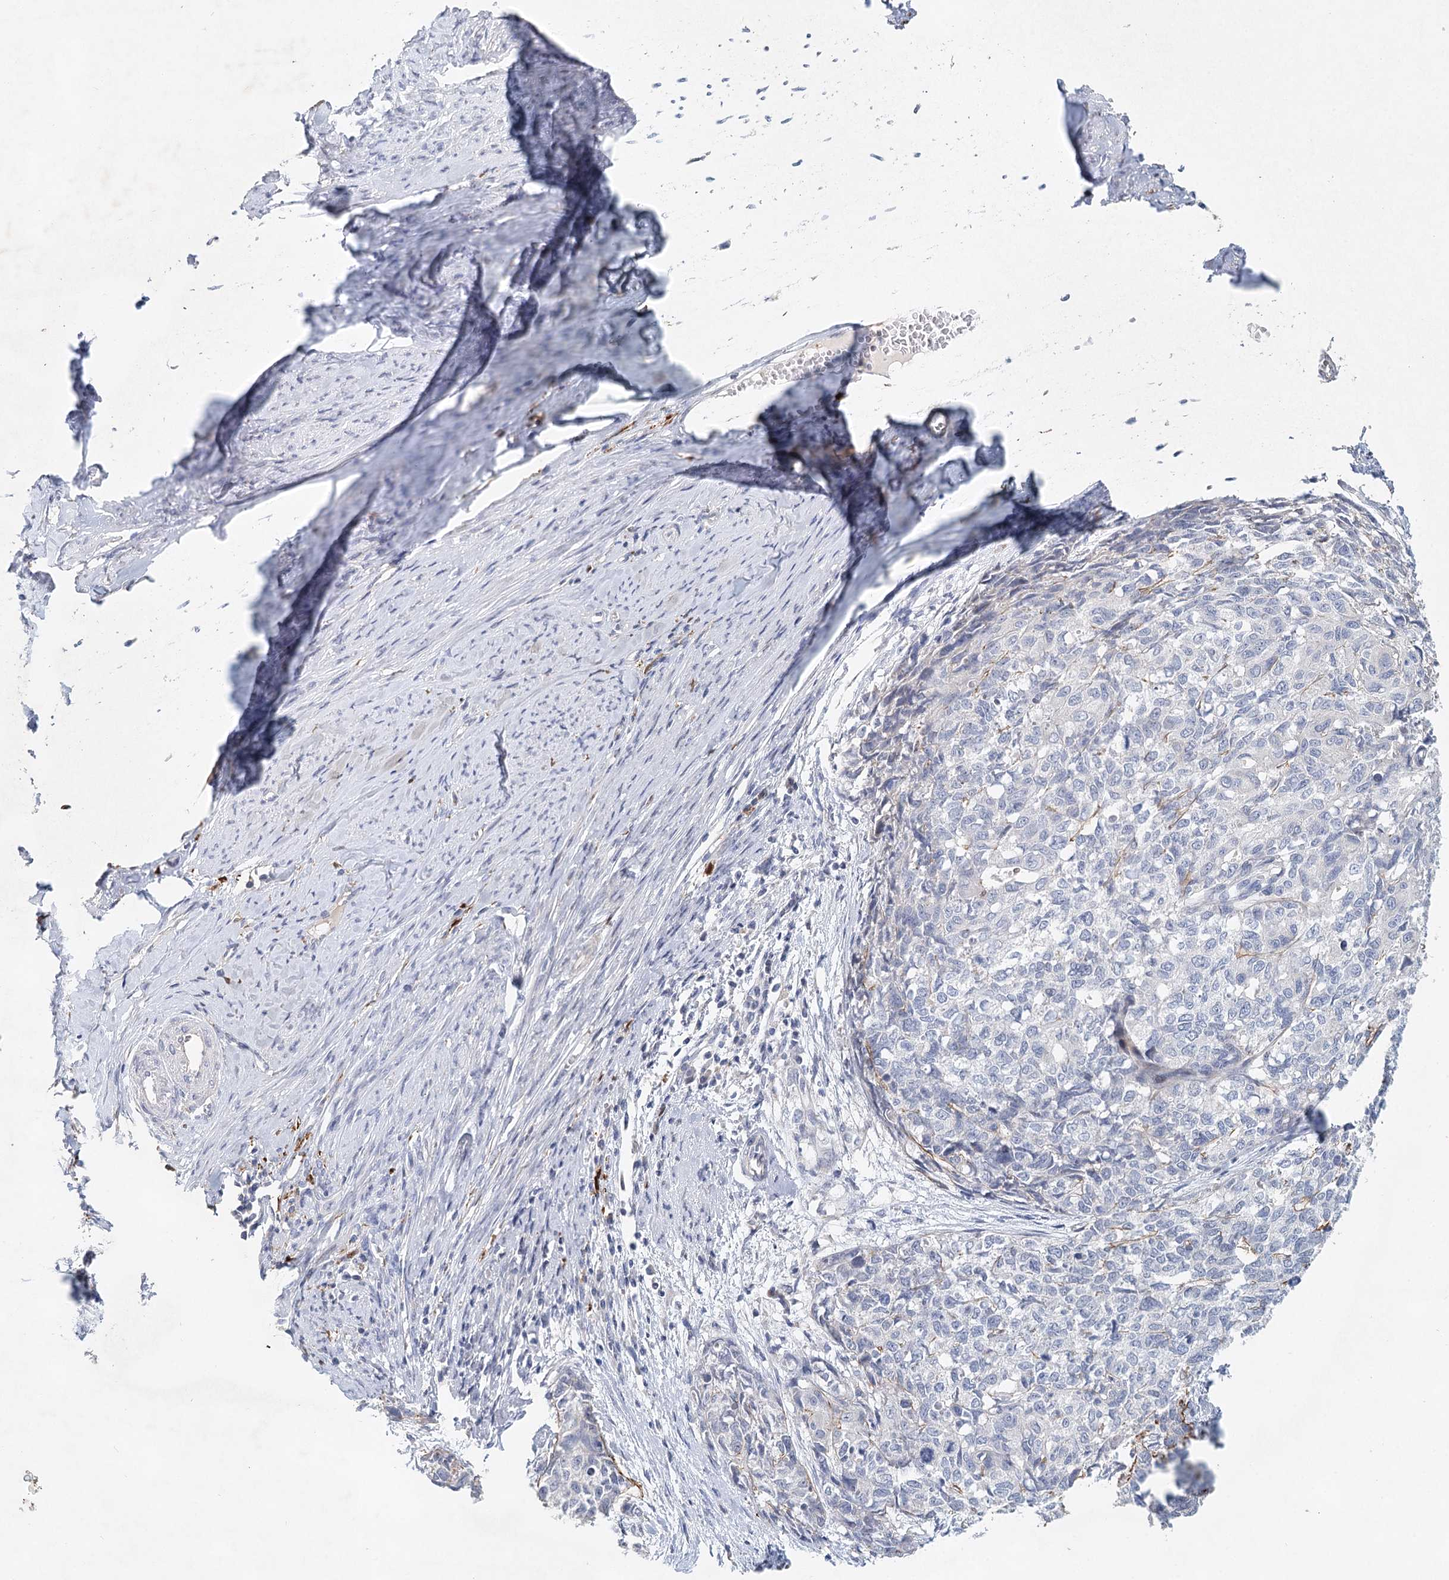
{"staining": {"intensity": "negative", "quantity": "none", "location": "none"}, "tissue": "cervical cancer", "cell_type": "Tumor cells", "image_type": "cancer", "snomed": [{"axis": "morphology", "description": "Squamous cell carcinoma, NOS"}, {"axis": "topography", "description": "Cervix"}], "caption": "The IHC image has no significant positivity in tumor cells of cervical cancer (squamous cell carcinoma) tissue.", "gene": "SLC19A3", "patient": {"sex": "female", "age": 63}}